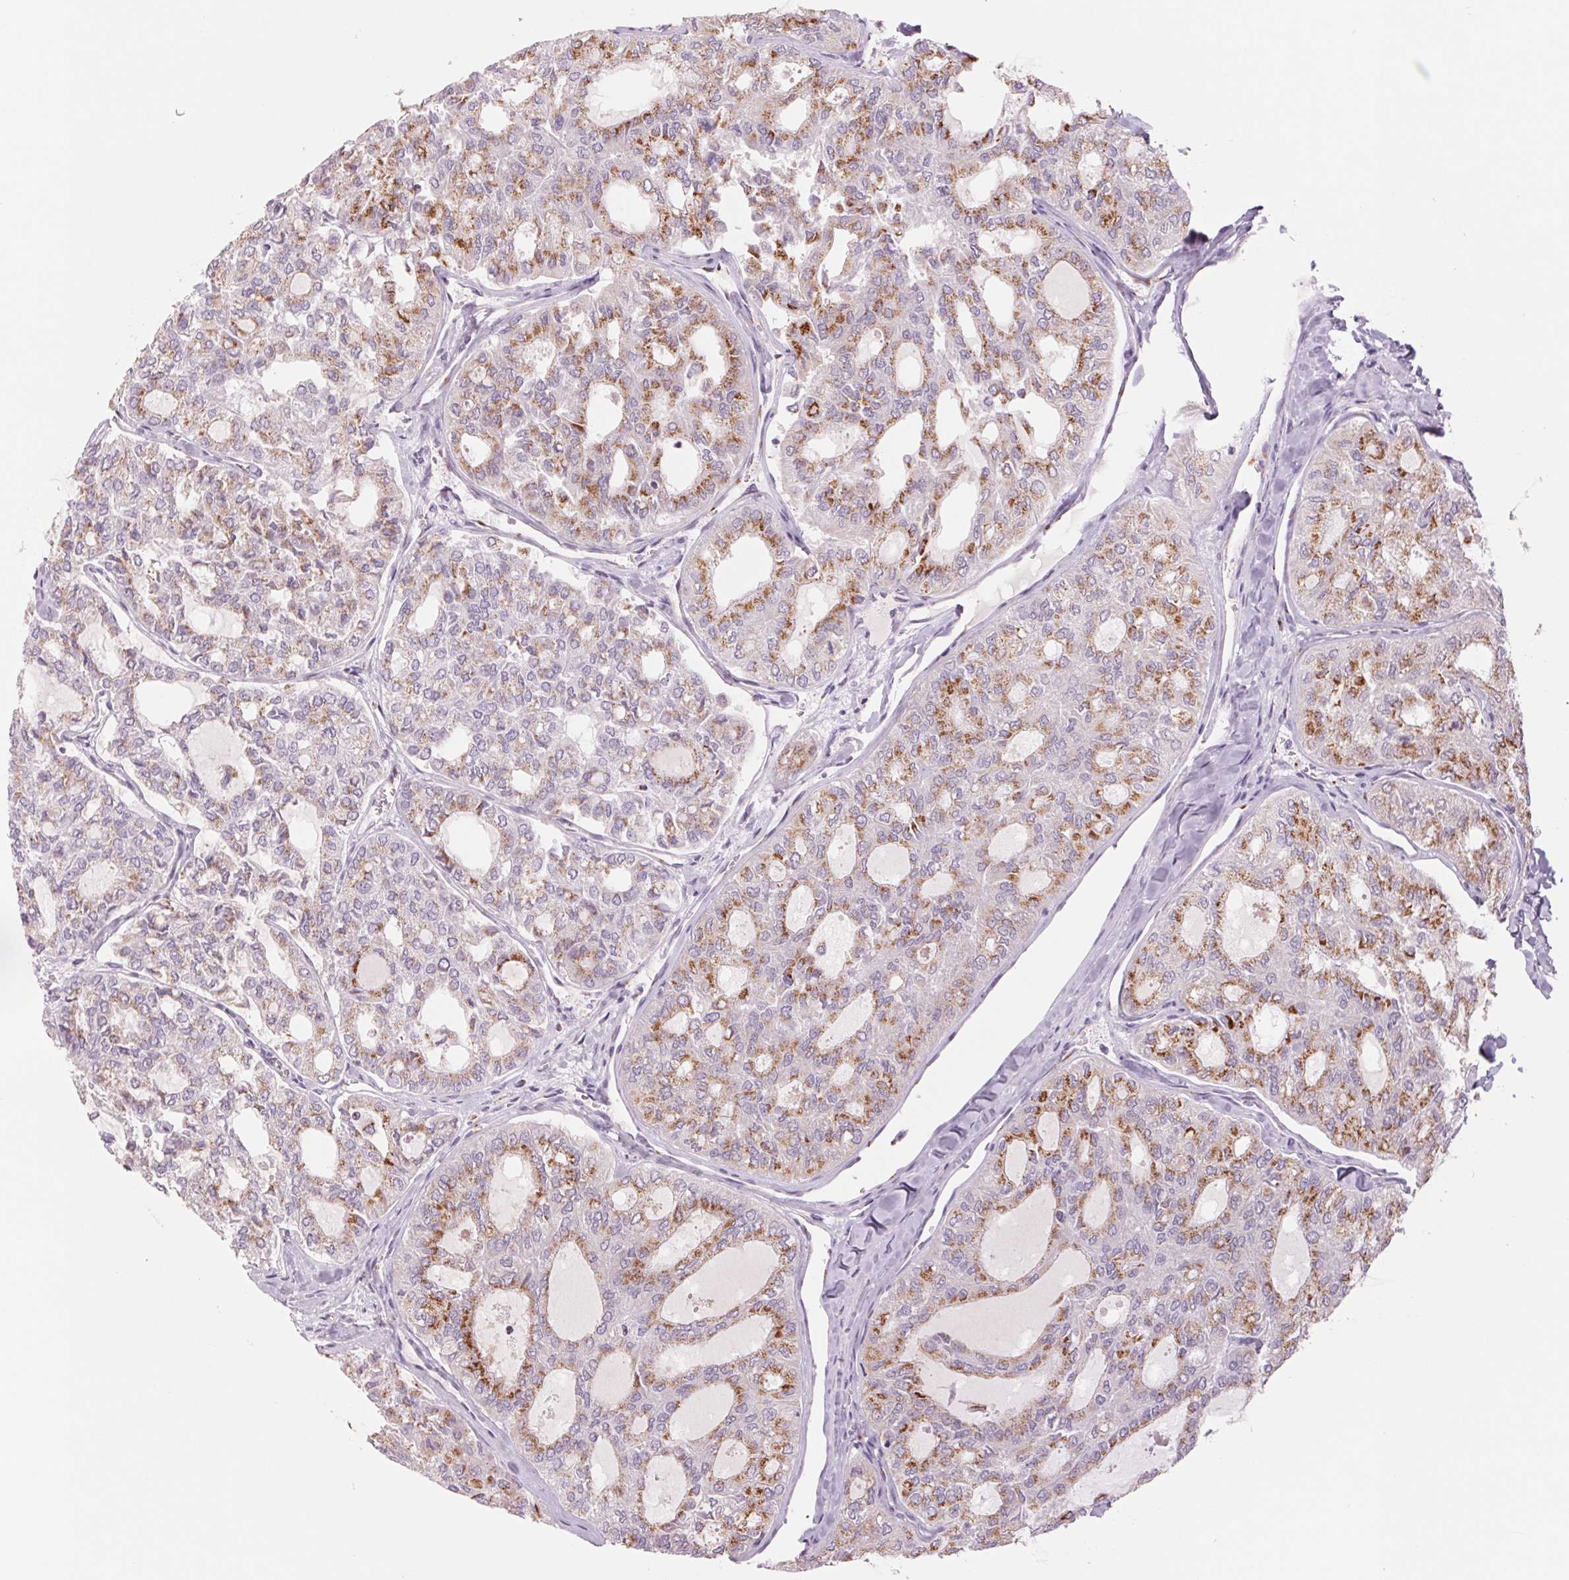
{"staining": {"intensity": "moderate", "quantity": "25%-75%", "location": "cytoplasmic/membranous"}, "tissue": "thyroid cancer", "cell_type": "Tumor cells", "image_type": "cancer", "snomed": [{"axis": "morphology", "description": "Follicular adenoma carcinoma, NOS"}, {"axis": "topography", "description": "Thyroid gland"}], "caption": "IHC histopathology image of thyroid cancer (follicular adenoma carcinoma) stained for a protein (brown), which reveals medium levels of moderate cytoplasmic/membranous positivity in approximately 25%-75% of tumor cells.", "gene": "GALNT7", "patient": {"sex": "male", "age": 75}}